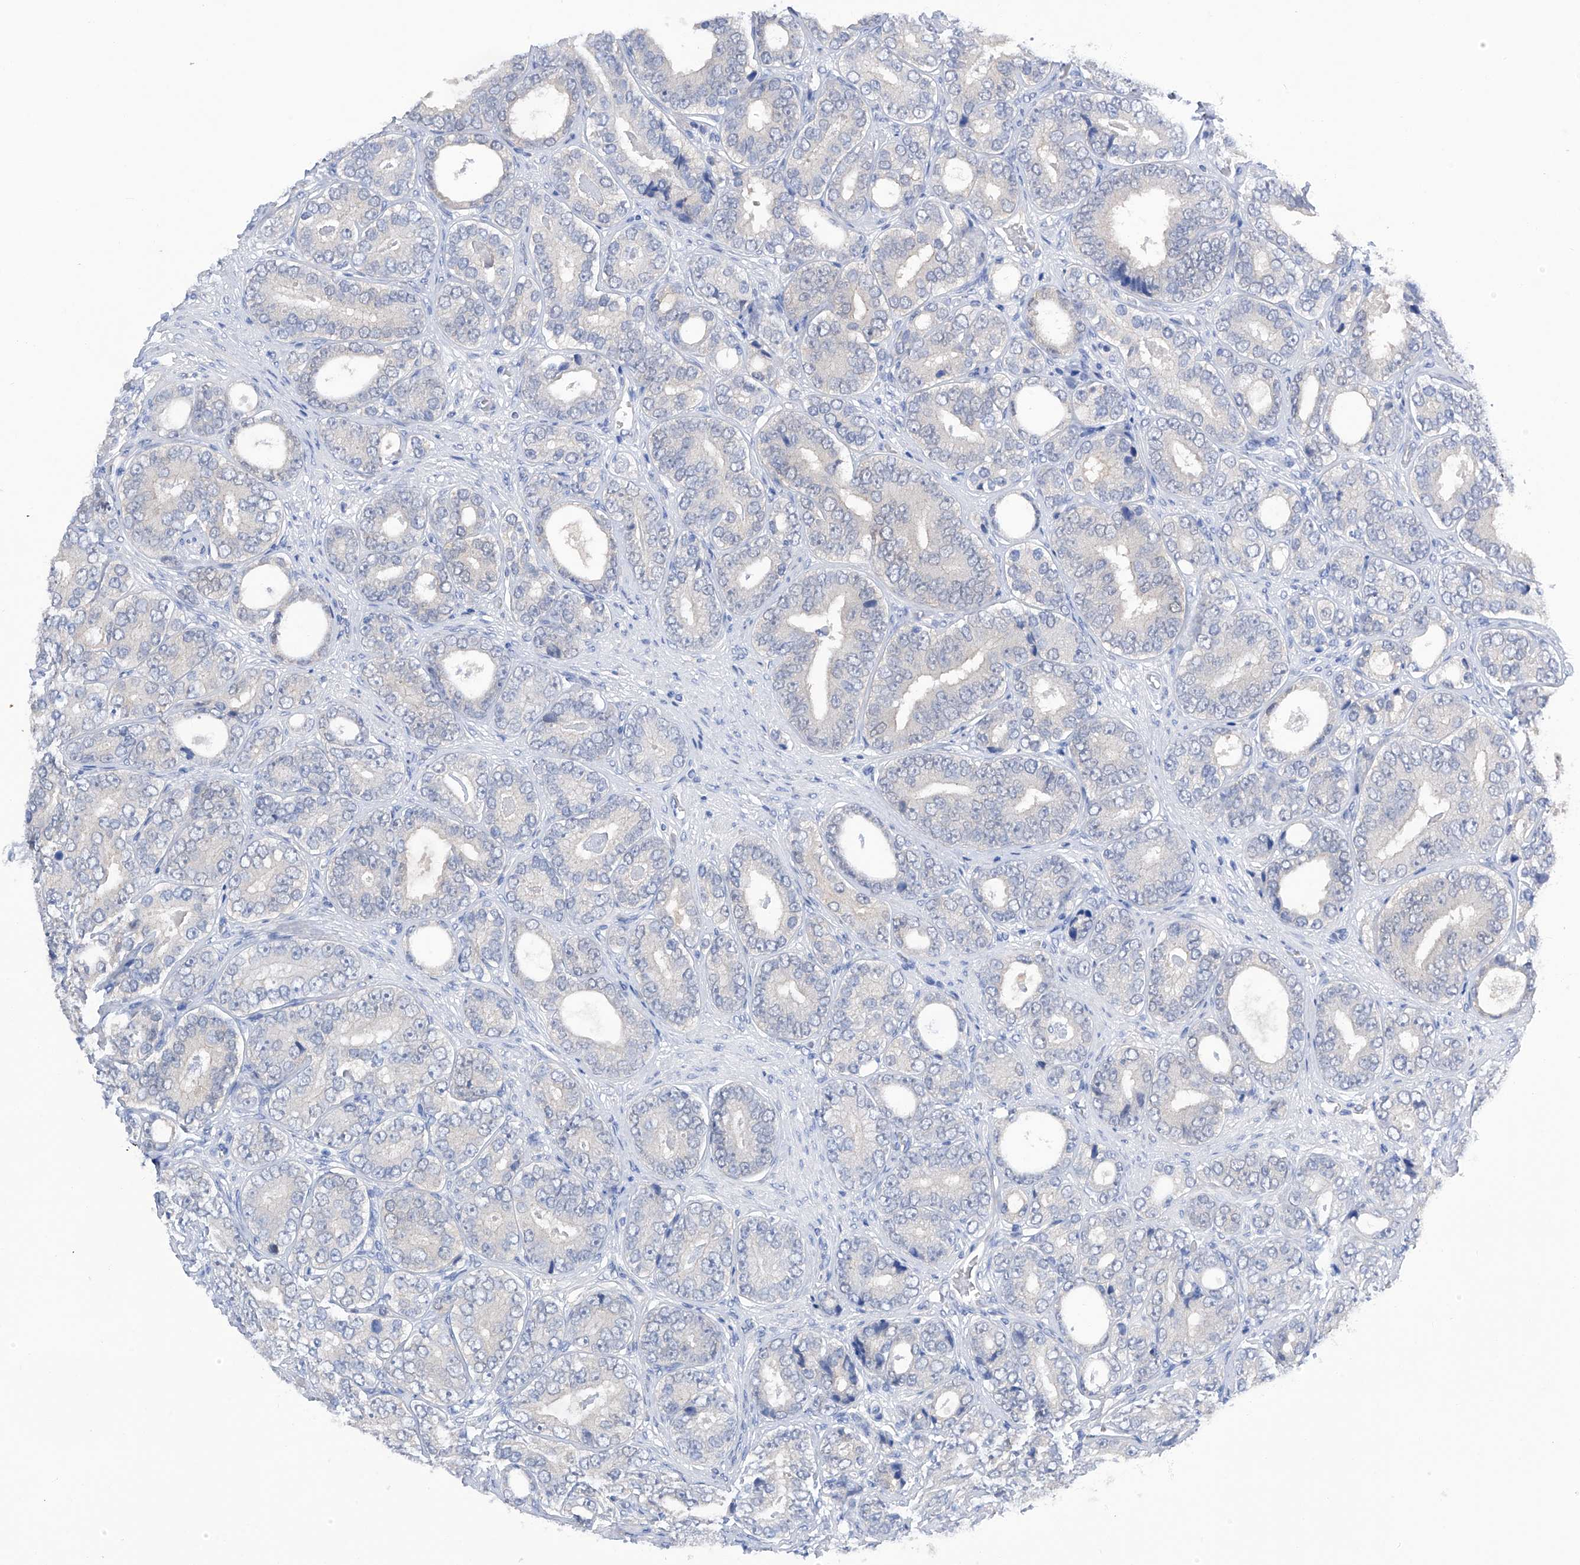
{"staining": {"intensity": "negative", "quantity": "none", "location": "none"}, "tissue": "prostate cancer", "cell_type": "Tumor cells", "image_type": "cancer", "snomed": [{"axis": "morphology", "description": "Adenocarcinoma, High grade"}, {"axis": "topography", "description": "Prostate"}], "caption": "High magnification brightfield microscopy of prostate adenocarcinoma (high-grade) stained with DAB (3,3'-diaminobenzidine) (brown) and counterstained with hematoxylin (blue): tumor cells show no significant expression. (Stains: DAB (3,3'-diaminobenzidine) immunohistochemistry (IHC) with hematoxylin counter stain, Microscopy: brightfield microscopy at high magnification).", "gene": "PGM3", "patient": {"sex": "male", "age": 56}}